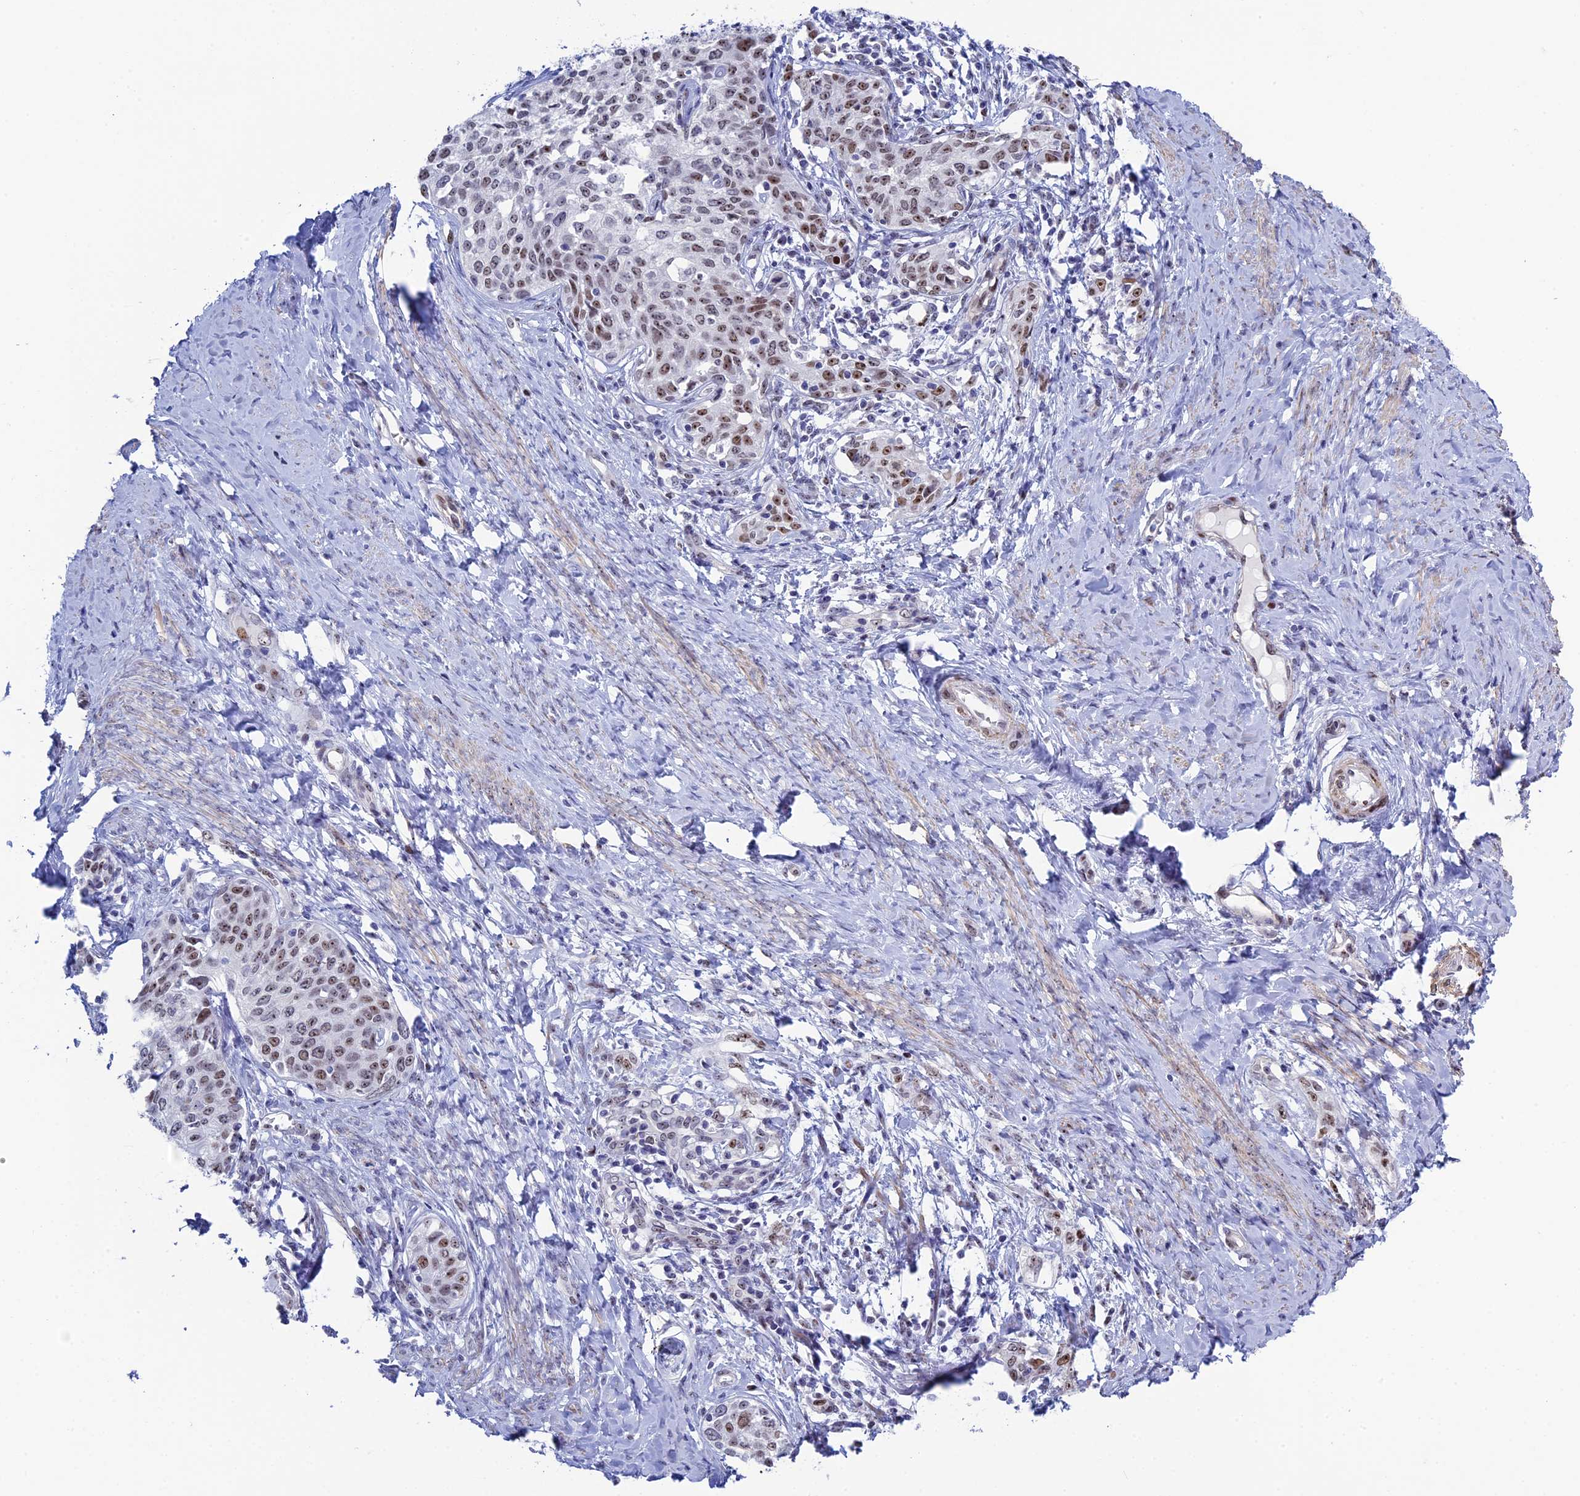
{"staining": {"intensity": "moderate", "quantity": ">75%", "location": "nuclear"}, "tissue": "cervical cancer", "cell_type": "Tumor cells", "image_type": "cancer", "snomed": [{"axis": "morphology", "description": "Squamous cell carcinoma, NOS"}, {"axis": "morphology", "description": "Adenocarcinoma, NOS"}, {"axis": "topography", "description": "Cervix"}], "caption": "This histopathology image shows immunohistochemistry (IHC) staining of human cervical cancer (squamous cell carcinoma), with medium moderate nuclear positivity in about >75% of tumor cells.", "gene": "CCDC86", "patient": {"sex": "female", "age": 52}}